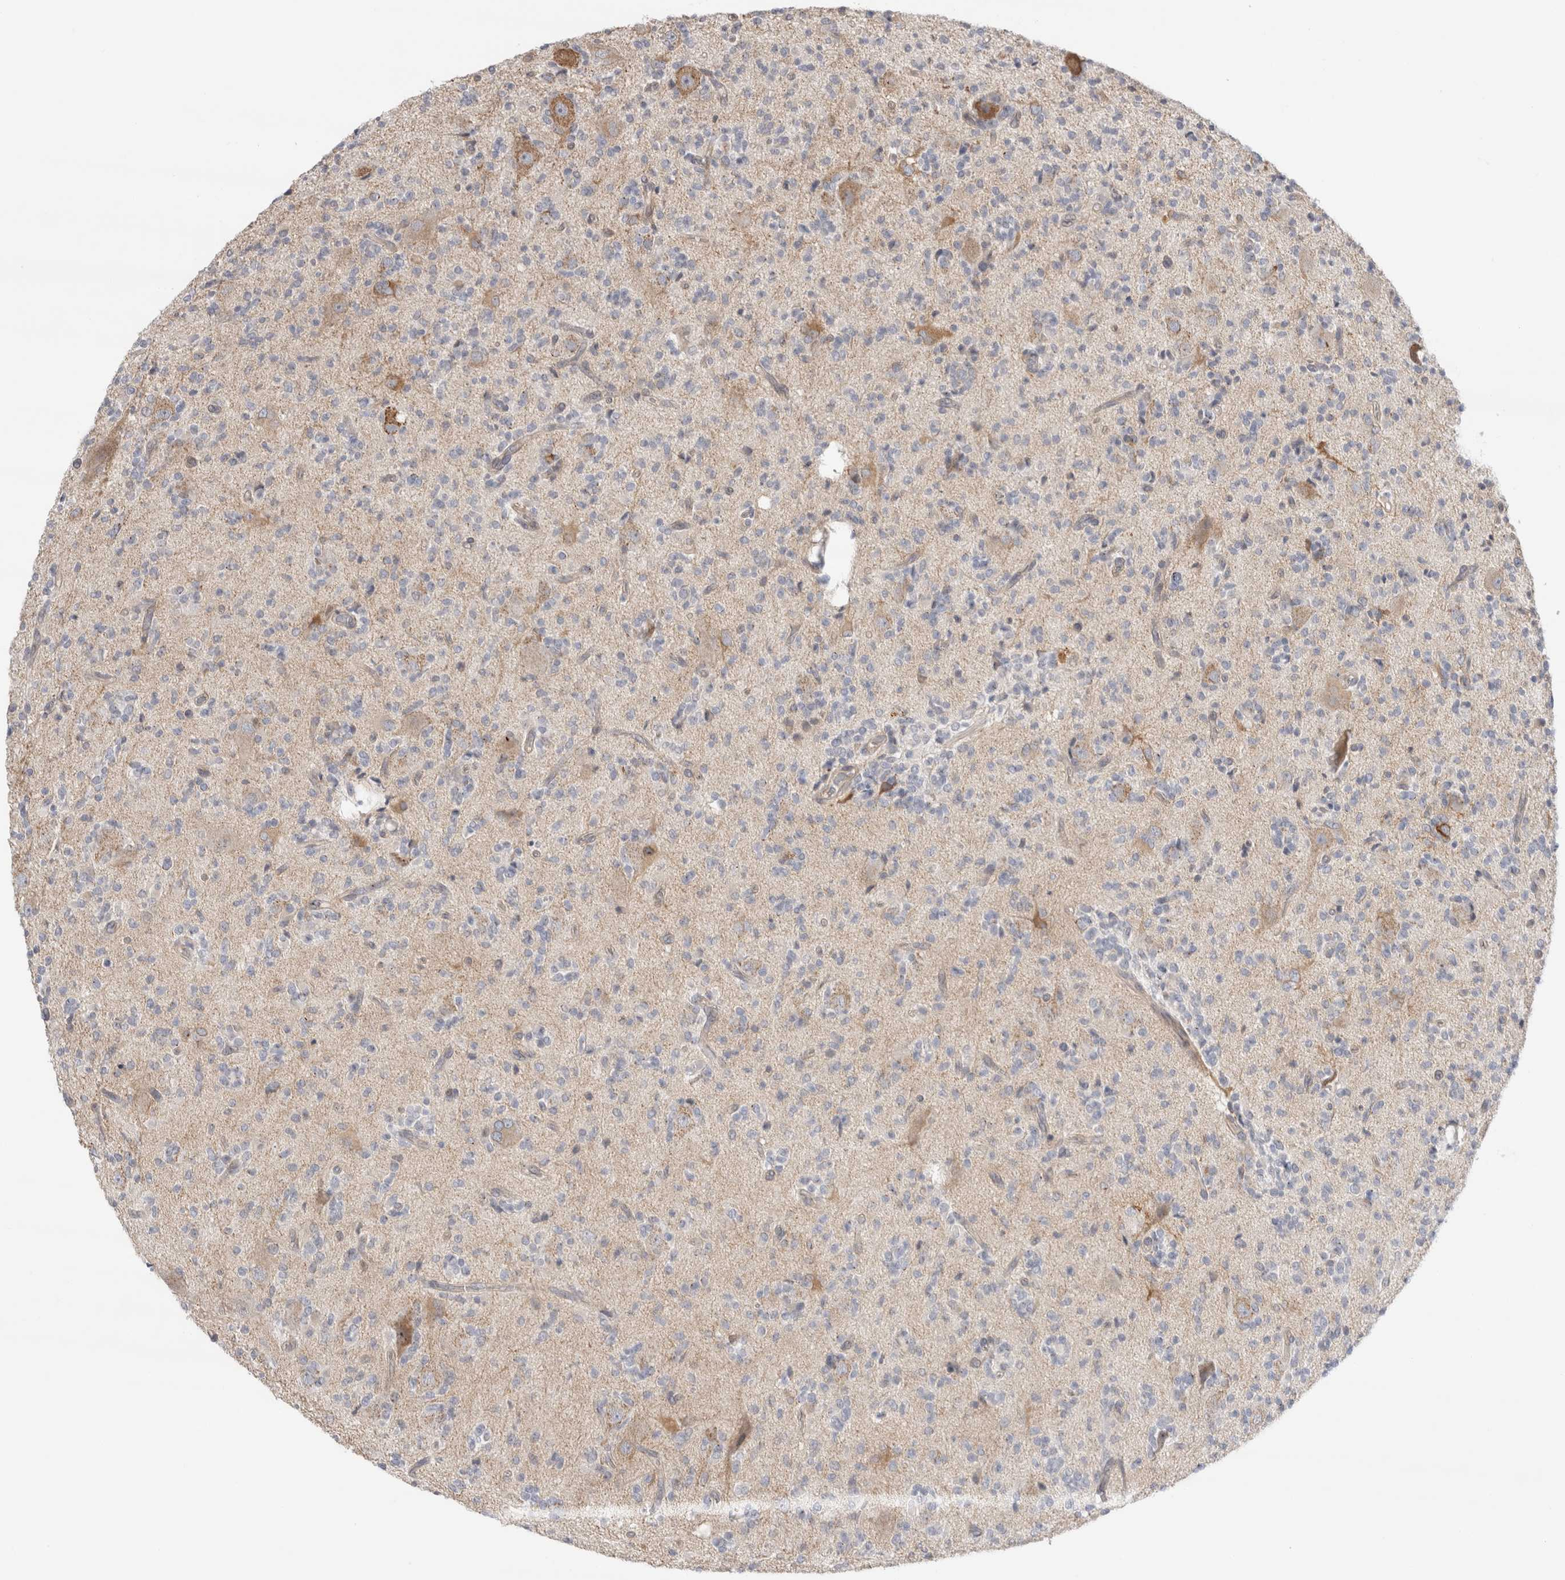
{"staining": {"intensity": "weak", "quantity": "<25%", "location": "cytoplasmic/membranous"}, "tissue": "glioma", "cell_type": "Tumor cells", "image_type": "cancer", "snomed": [{"axis": "morphology", "description": "Glioma, malignant, High grade"}, {"axis": "topography", "description": "Brain"}], "caption": "Immunohistochemistry image of malignant high-grade glioma stained for a protein (brown), which demonstrates no positivity in tumor cells. Brightfield microscopy of immunohistochemistry stained with DAB (3,3'-diaminobenzidine) (brown) and hematoxylin (blue), captured at high magnification.", "gene": "SYTL5", "patient": {"sex": "male", "age": 34}}